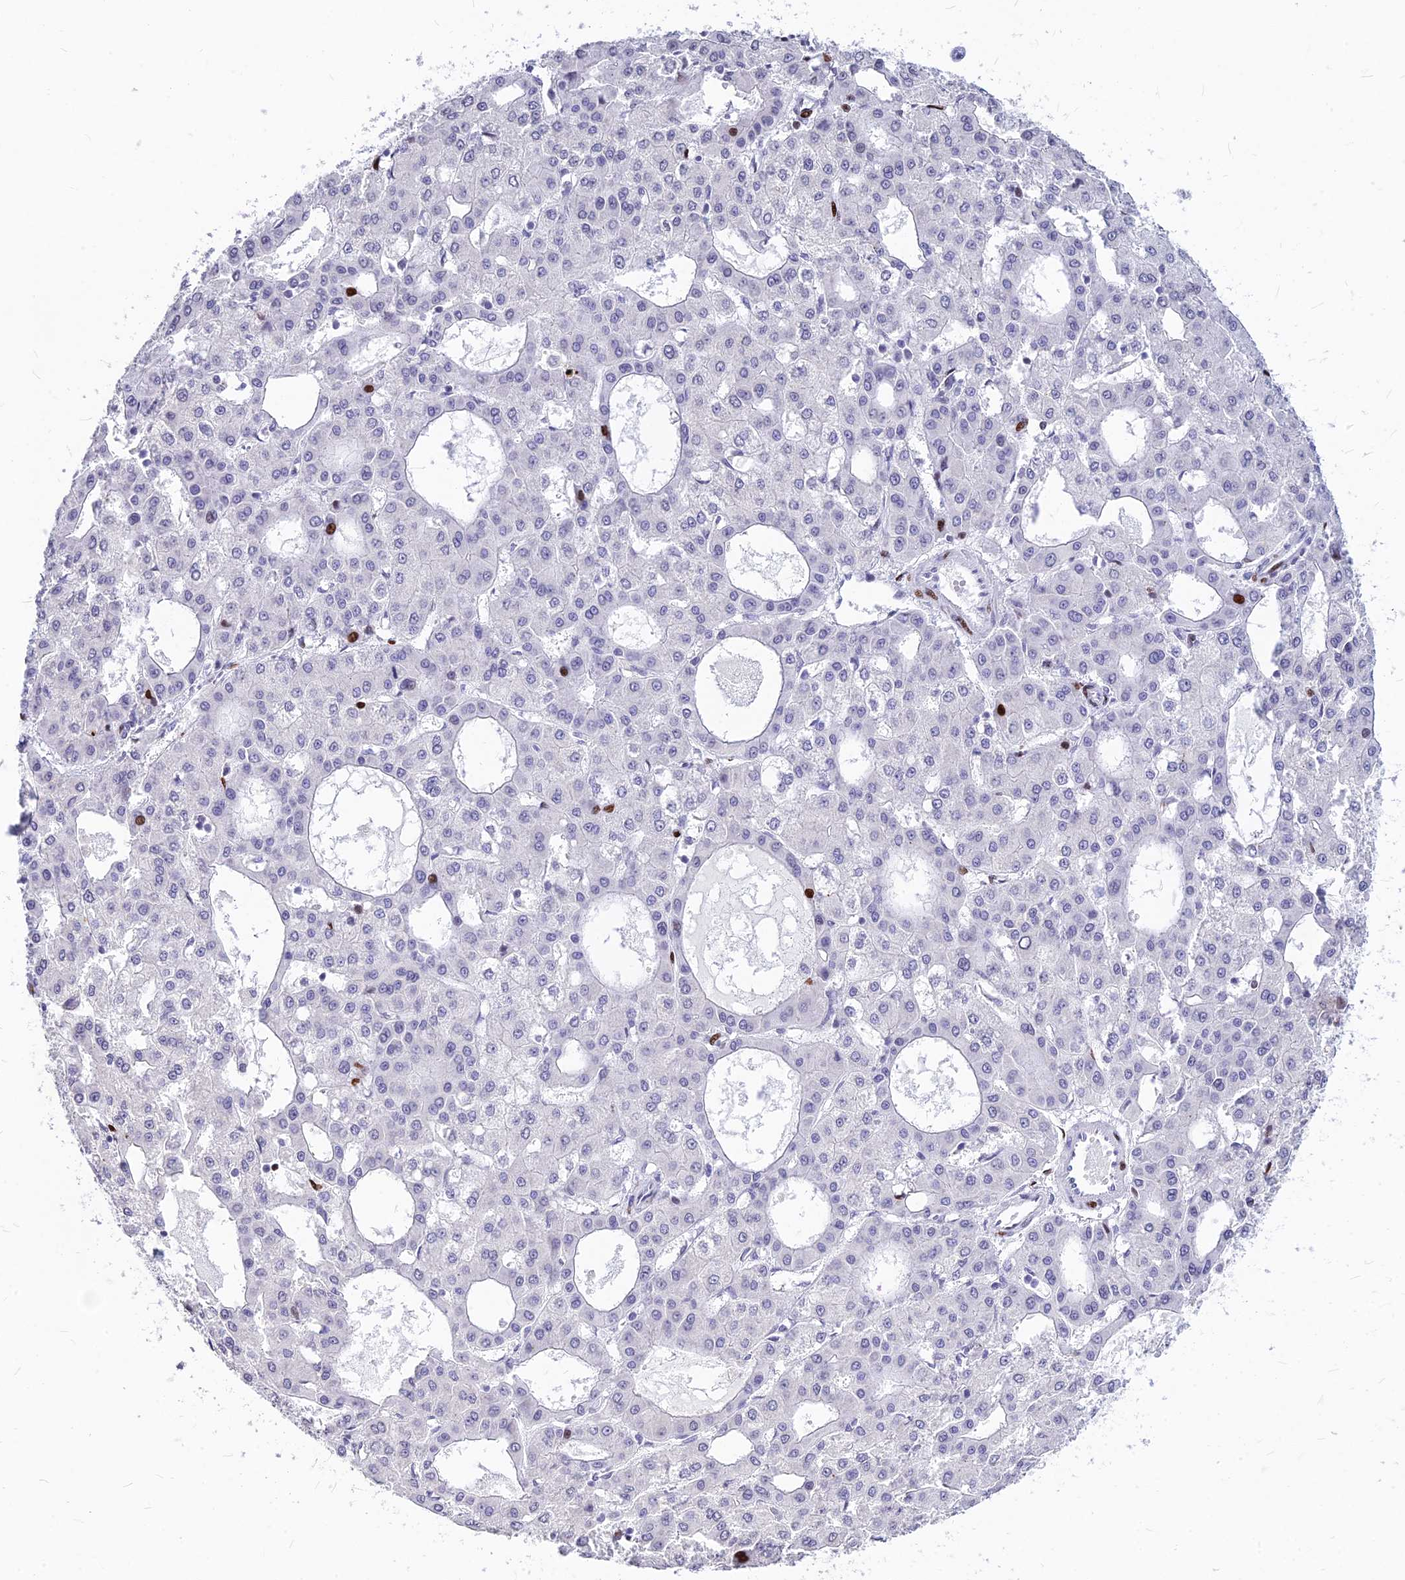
{"staining": {"intensity": "strong", "quantity": "<25%", "location": "nuclear"}, "tissue": "liver cancer", "cell_type": "Tumor cells", "image_type": "cancer", "snomed": [{"axis": "morphology", "description": "Carcinoma, Hepatocellular, NOS"}, {"axis": "topography", "description": "Liver"}], "caption": "Brown immunohistochemical staining in hepatocellular carcinoma (liver) exhibits strong nuclear positivity in approximately <25% of tumor cells. The staining was performed using DAB (3,3'-diaminobenzidine), with brown indicating positive protein expression. Nuclei are stained blue with hematoxylin.", "gene": "PRPS1", "patient": {"sex": "male", "age": 47}}